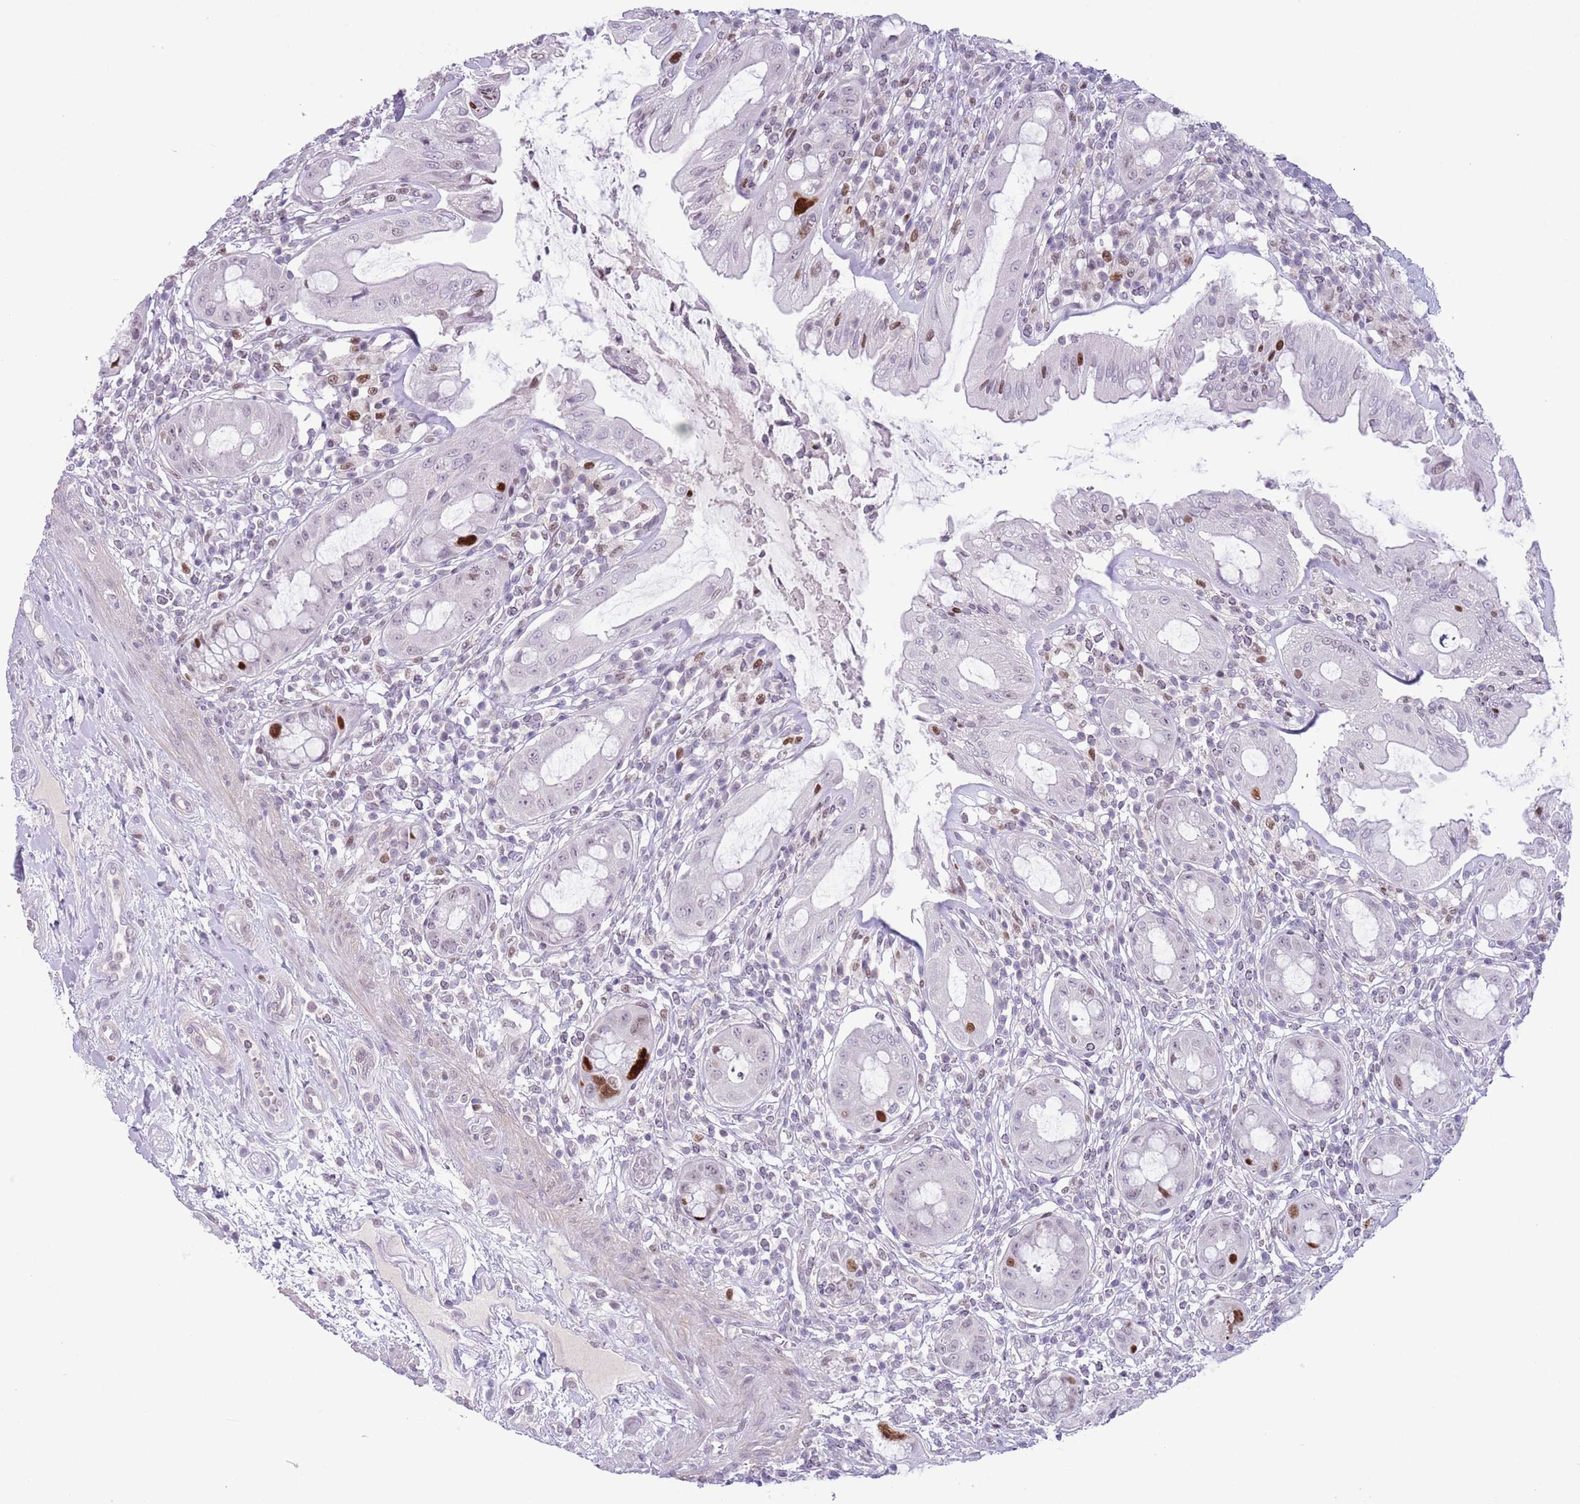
{"staining": {"intensity": "moderate", "quantity": "25%-75%", "location": "nuclear"}, "tissue": "rectum", "cell_type": "Glandular cells", "image_type": "normal", "snomed": [{"axis": "morphology", "description": "Normal tissue, NOS"}, {"axis": "topography", "description": "Rectum"}], "caption": "IHC staining of benign rectum, which reveals medium levels of moderate nuclear staining in approximately 25%-75% of glandular cells indicating moderate nuclear protein positivity. The staining was performed using DAB (brown) for protein detection and nuclei were counterstained in hematoxylin (blue).", "gene": "MFSD10", "patient": {"sex": "female", "age": 57}}